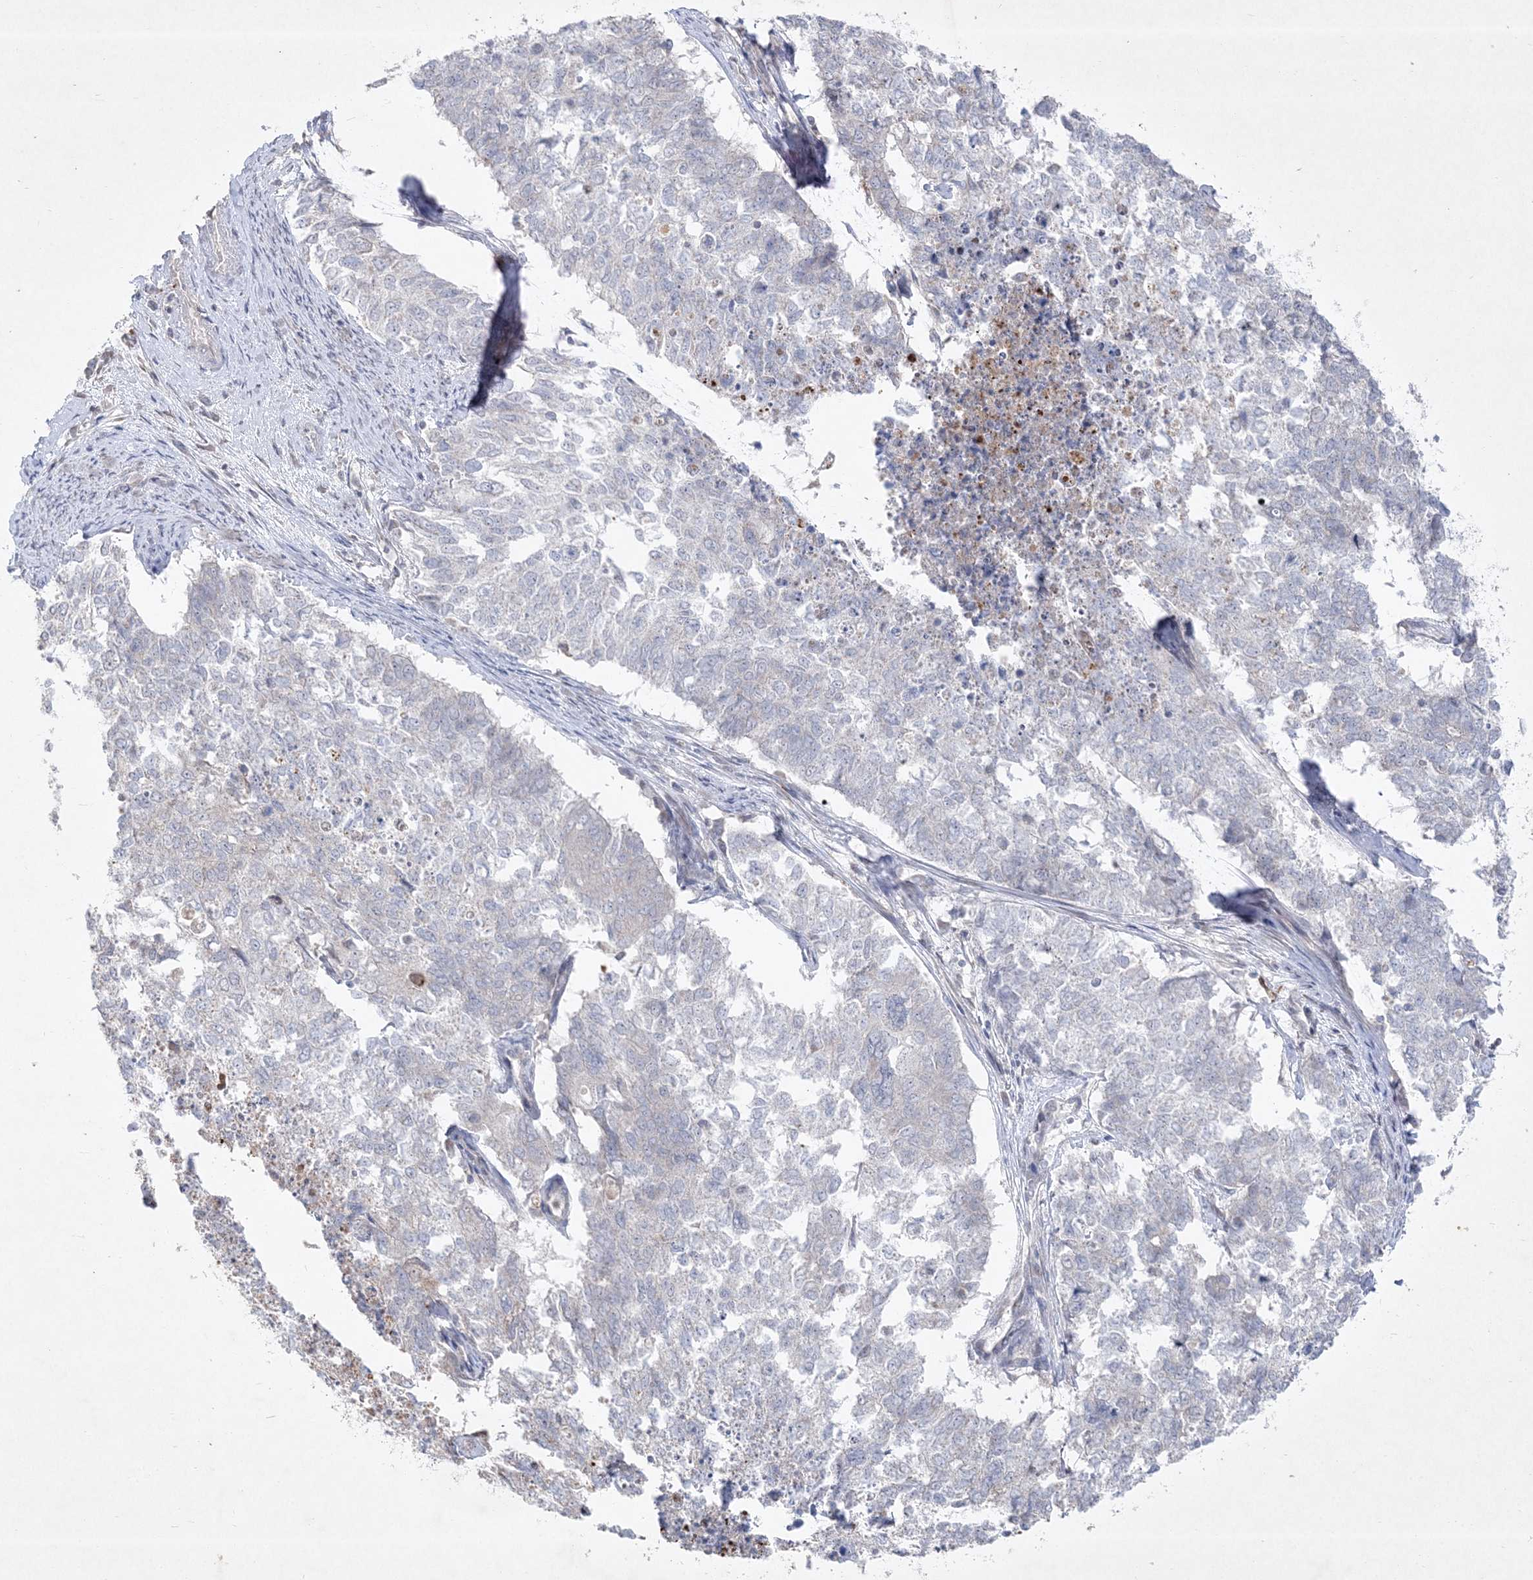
{"staining": {"intensity": "negative", "quantity": "none", "location": "none"}, "tissue": "cervical cancer", "cell_type": "Tumor cells", "image_type": "cancer", "snomed": [{"axis": "morphology", "description": "Squamous cell carcinoma, NOS"}, {"axis": "topography", "description": "Cervix"}], "caption": "IHC micrograph of neoplastic tissue: human squamous cell carcinoma (cervical) stained with DAB reveals no significant protein staining in tumor cells.", "gene": "CLNK", "patient": {"sex": "female", "age": 63}}